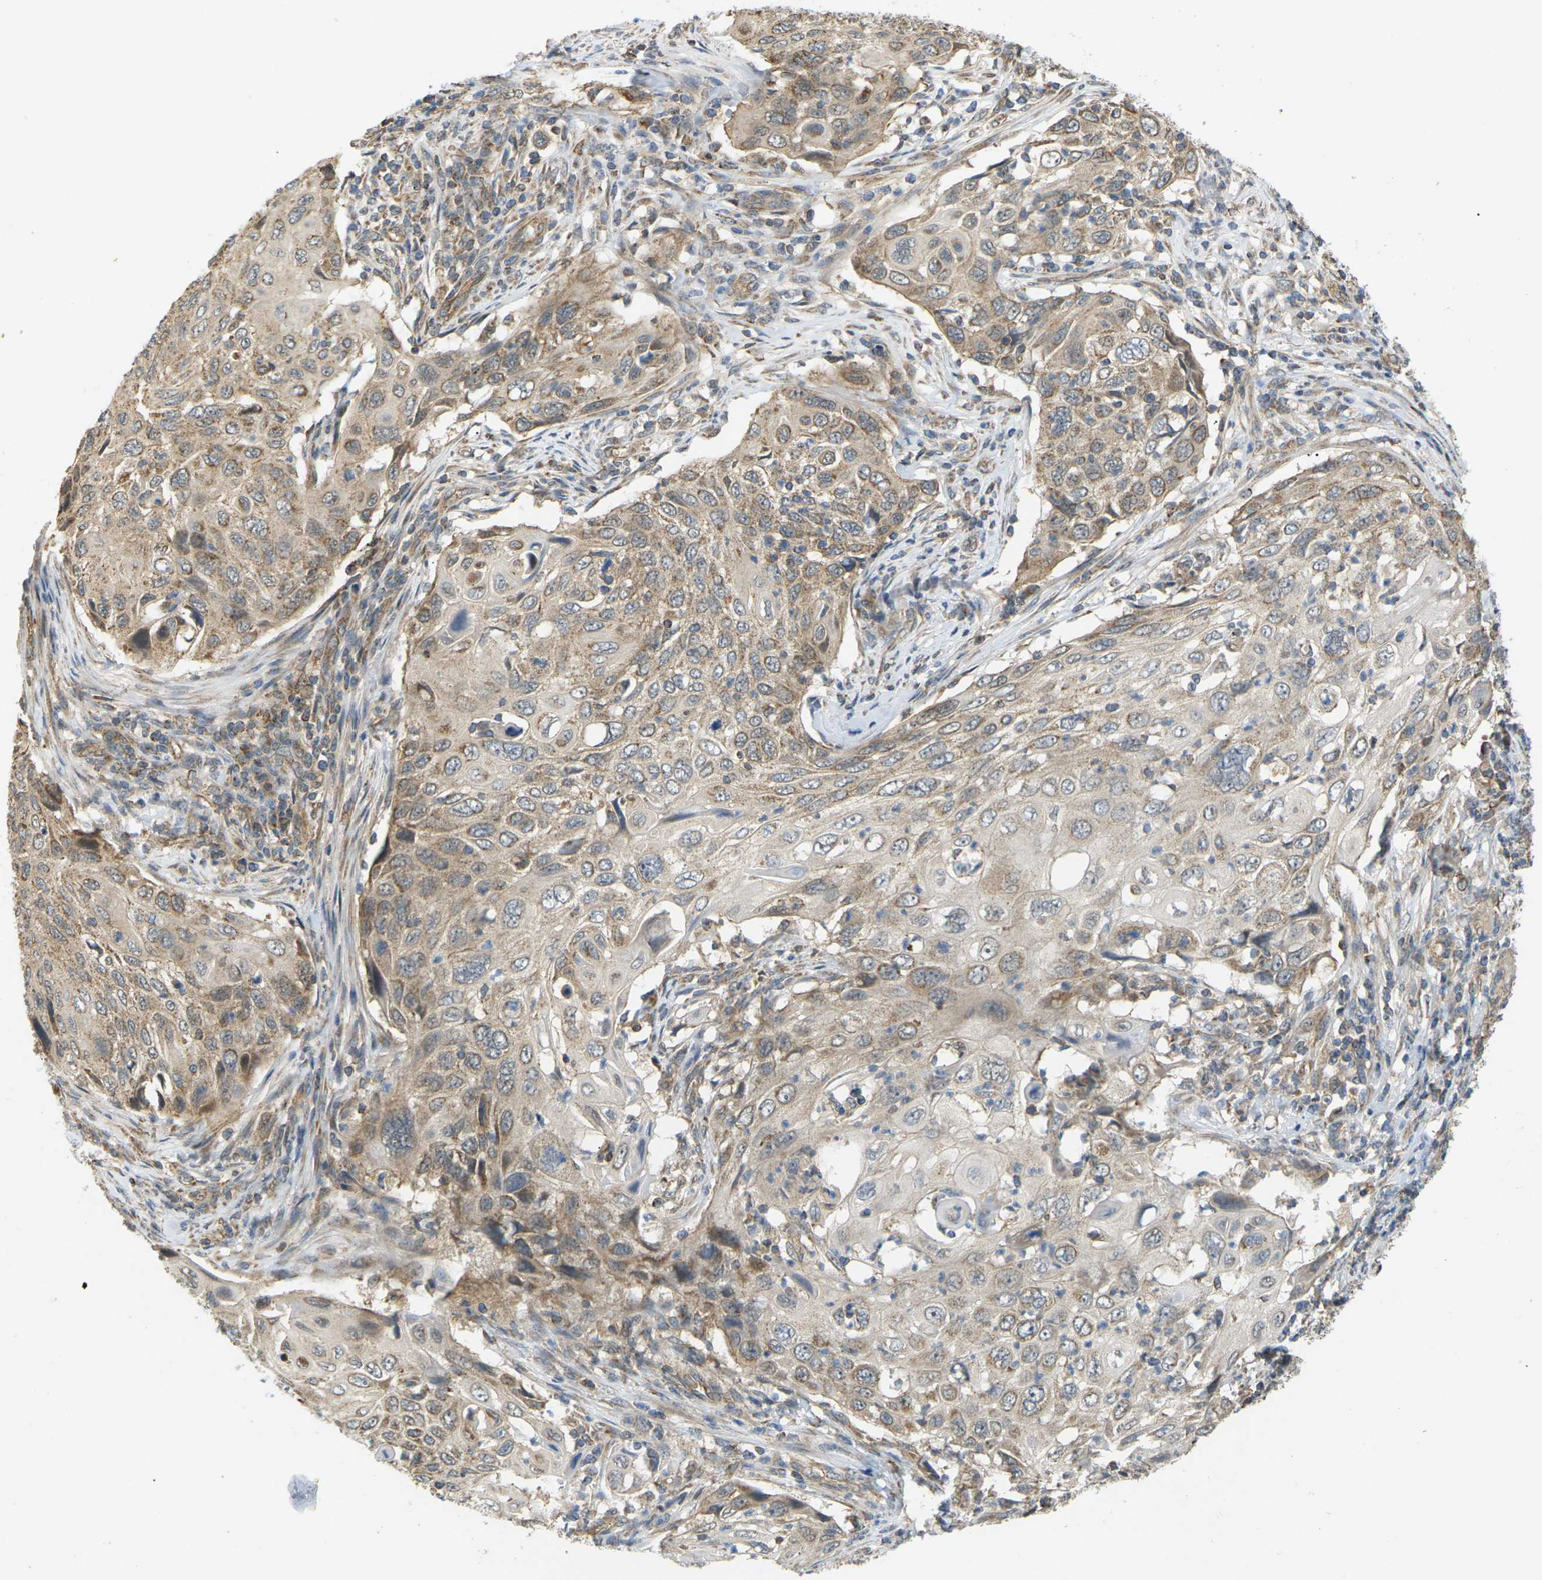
{"staining": {"intensity": "moderate", "quantity": ">75%", "location": "cytoplasmic/membranous"}, "tissue": "cervical cancer", "cell_type": "Tumor cells", "image_type": "cancer", "snomed": [{"axis": "morphology", "description": "Squamous cell carcinoma, NOS"}, {"axis": "topography", "description": "Cervix"}], "caption": "The micrograph demonstrates immunohistochemical staining of squamous cell carcinoma (cervical). There is moderate cytoplasmic/membranous expression is identified in about >75% of tumor cells.", "gene": "KSR1", "patient": {"sex": "female", "age": 70}}